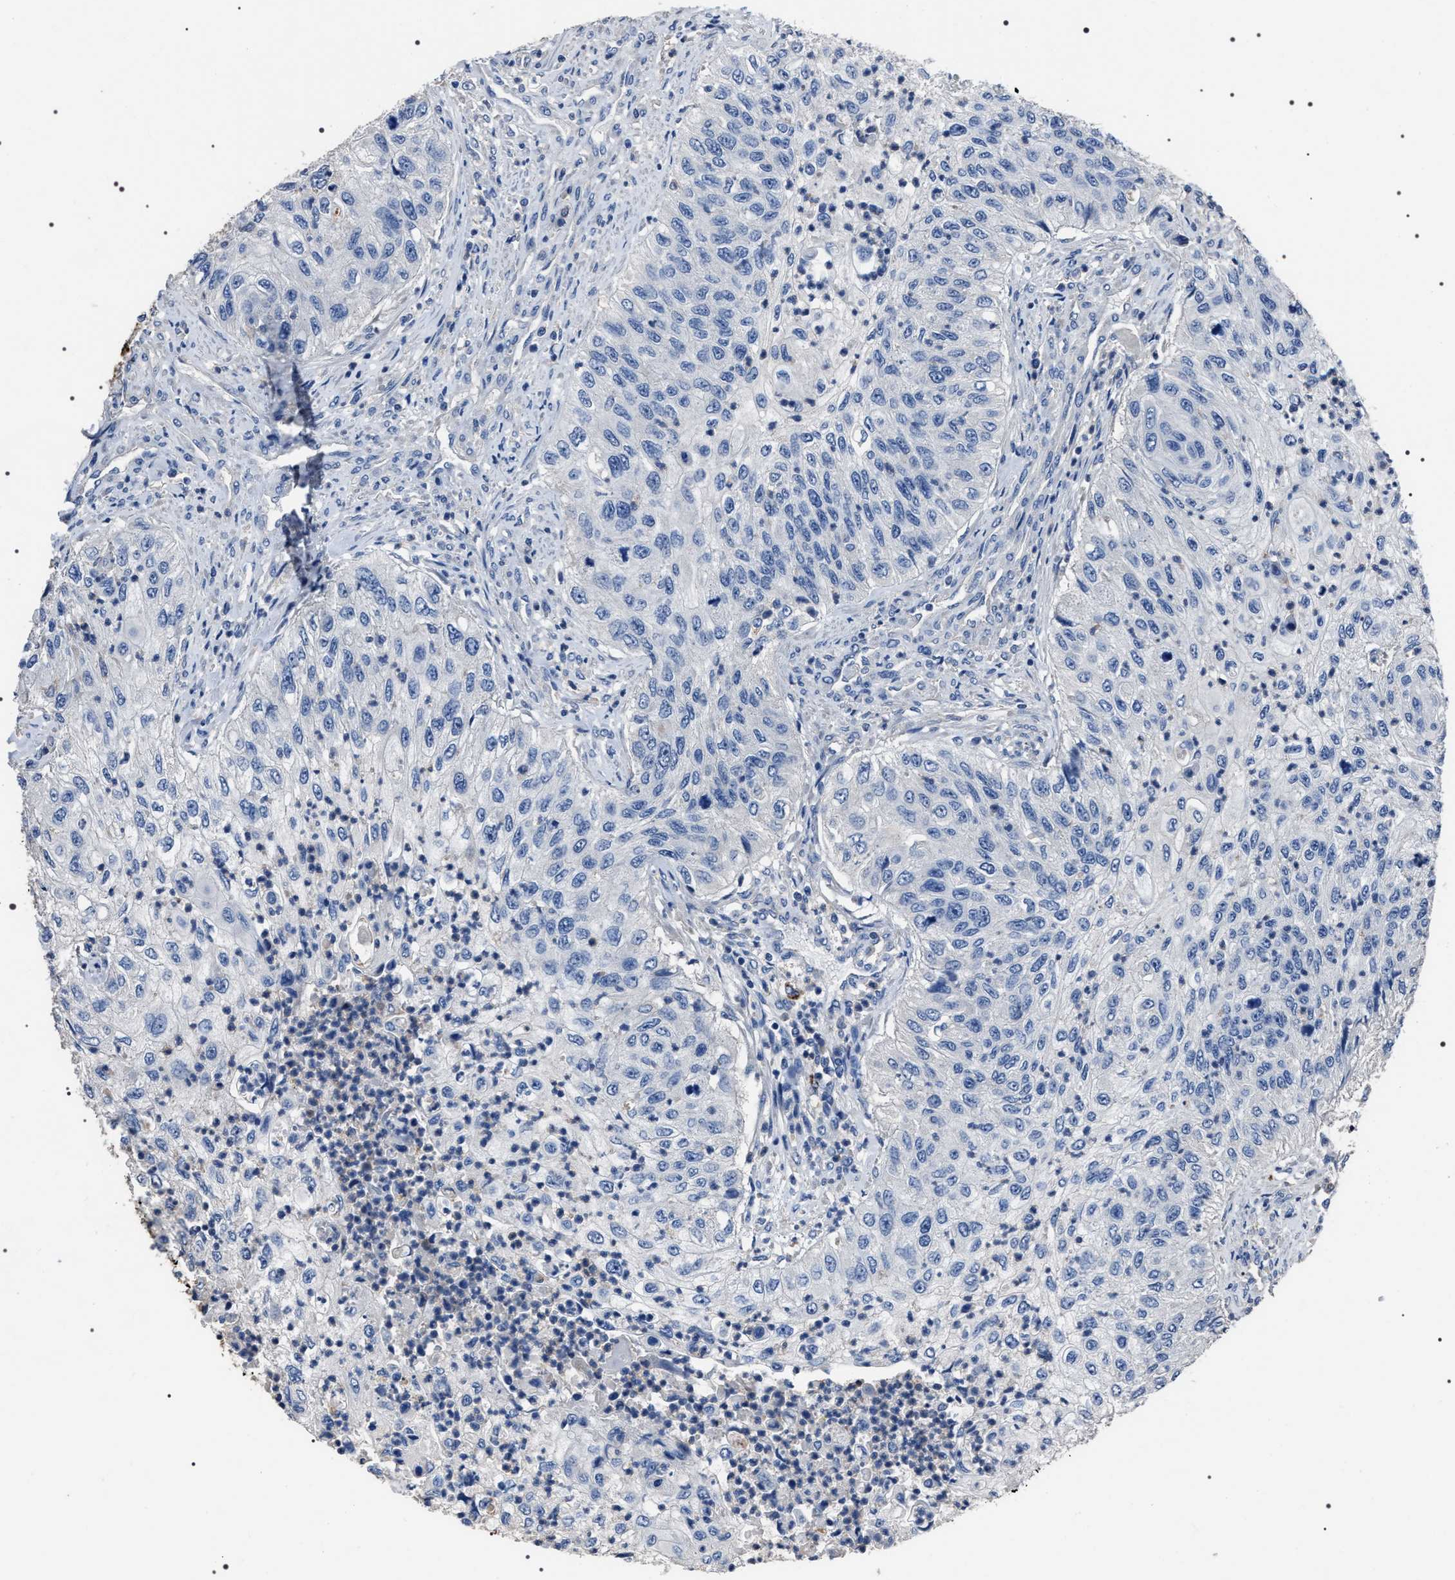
{"staining": {"intensity": "negative", "quantity": "none", "location": "none"}, "tissue": "urothelial cancer", "cell_type": "Tumor cells", "image_type": "cancer", "snomed": [{"axis": "morphology", "description": "Urothelial carcinoma, High grade"}, {"axis": "topography", "description": "Urinary bladder"}], "caption": "Tumor cells show no significant protein expression in high-grade urothelial carcinoma. Nuclei are stained in blue.", "gene": "TRIM54", "patient": {"sex": "female", "age": 60}}